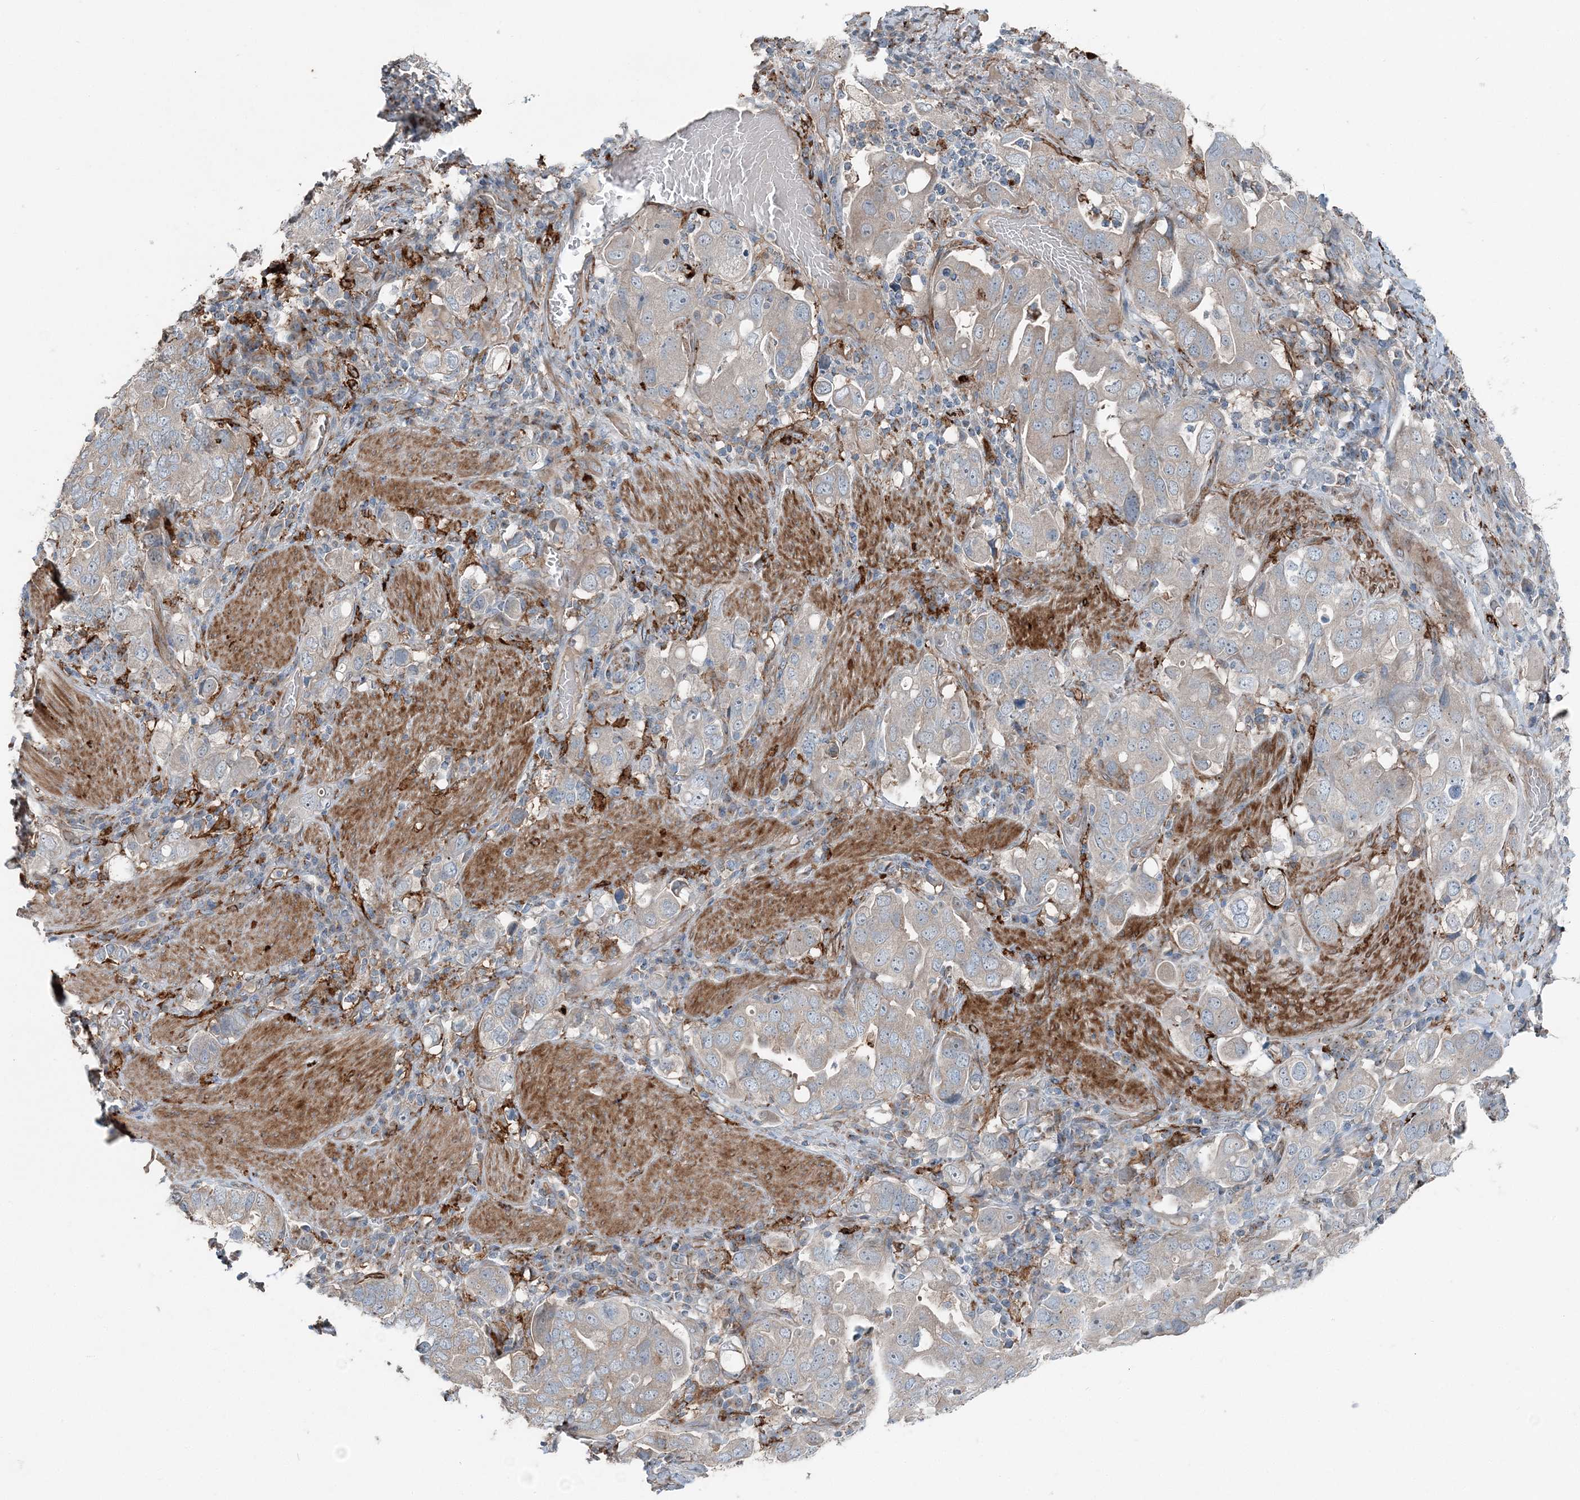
{"staining": {"intensity": "negative", "quantity": "none", "location": "none"}, "tissue": "stomach cancer", "cell_type": "Tumor cells", "image_type": "cancer", "snomed": [{"axis": "morphology", "description": "Adenocarcinoma, NOS"}, {"axis": "topography", "description": "Stomach, upper"}], "caption": "A micrograph of human stomach cancer is negative for staining in tumor cells. (Brightfield microscopy of DAB IHC at high magnification).", "gene": "KY", "patient": {"sex": "male", "age": 62}}